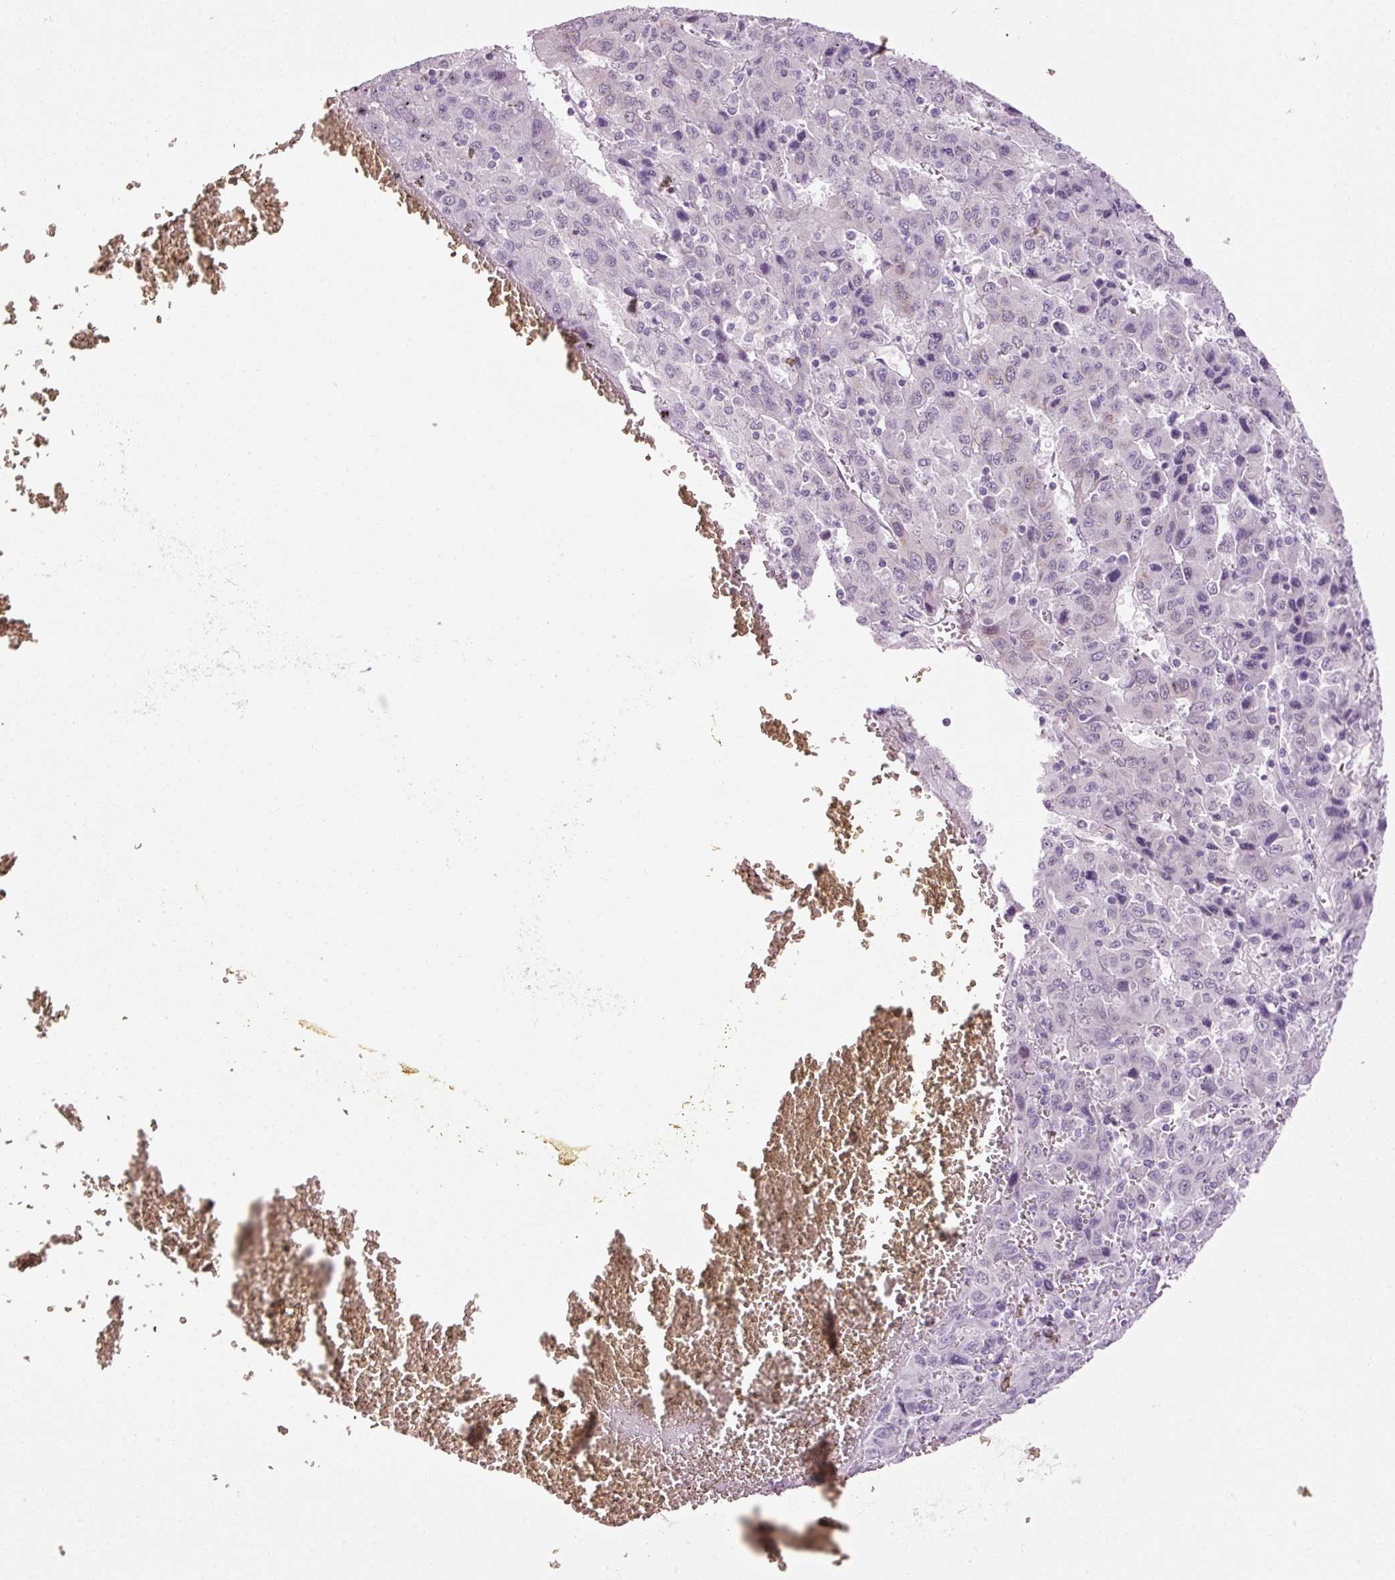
{"staining": {"intensity": "negative", "quantity": "none", "location": "none"}, "tissue": "liver cancer", "cell_type": "Tumor cells", "image_type": "cancer", "snomed": [{"axis": "morphology", "description": "Carcinoma, Hepatocellular, NOS"}, {"axis": "topography", "description": "Liver"}], "caption": "High power microscopy image of an IHC photomicrograph of liver cancer, revealing no significant positivity in tumor cells.", "gene": "ANKRD20A1", "patient": {"sex": "female", "age": 53}}